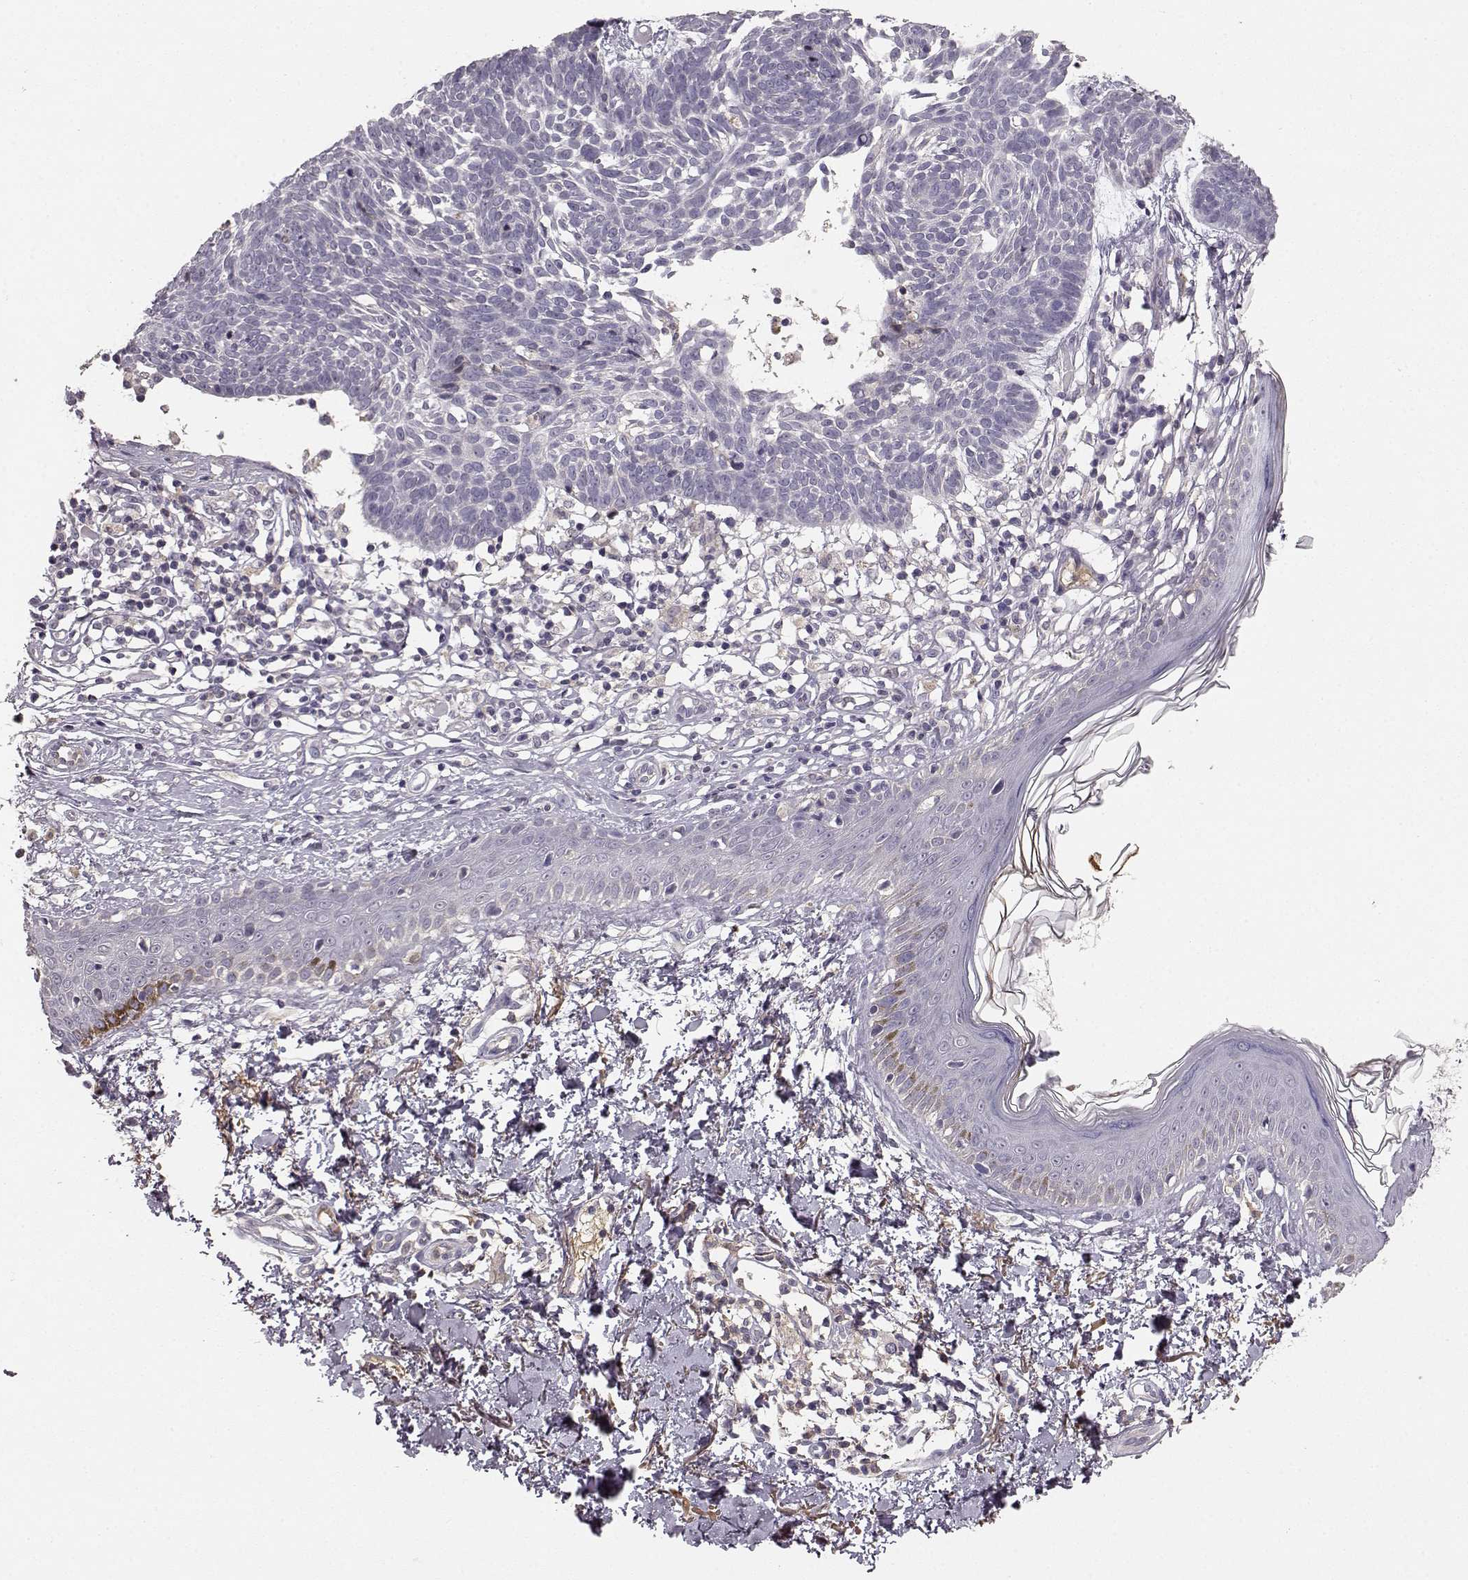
{"staining": {"intensity": "negative", "quantity": "none", "location": "none"}, "tissue": "skin cancer", "cell_type": "Tumor cells", "image_type": "cancer", "snomed": [{"axis": "morphology", "description": "Basal cell carcinoma"}, {"axis": "topography", "description": "Skin"}], "caption": "Tumor cells show no significant staining in skin basal cell carcinoma.", "gene": "YJEFN3", "patient": {"sex": "male", "age": 85}}